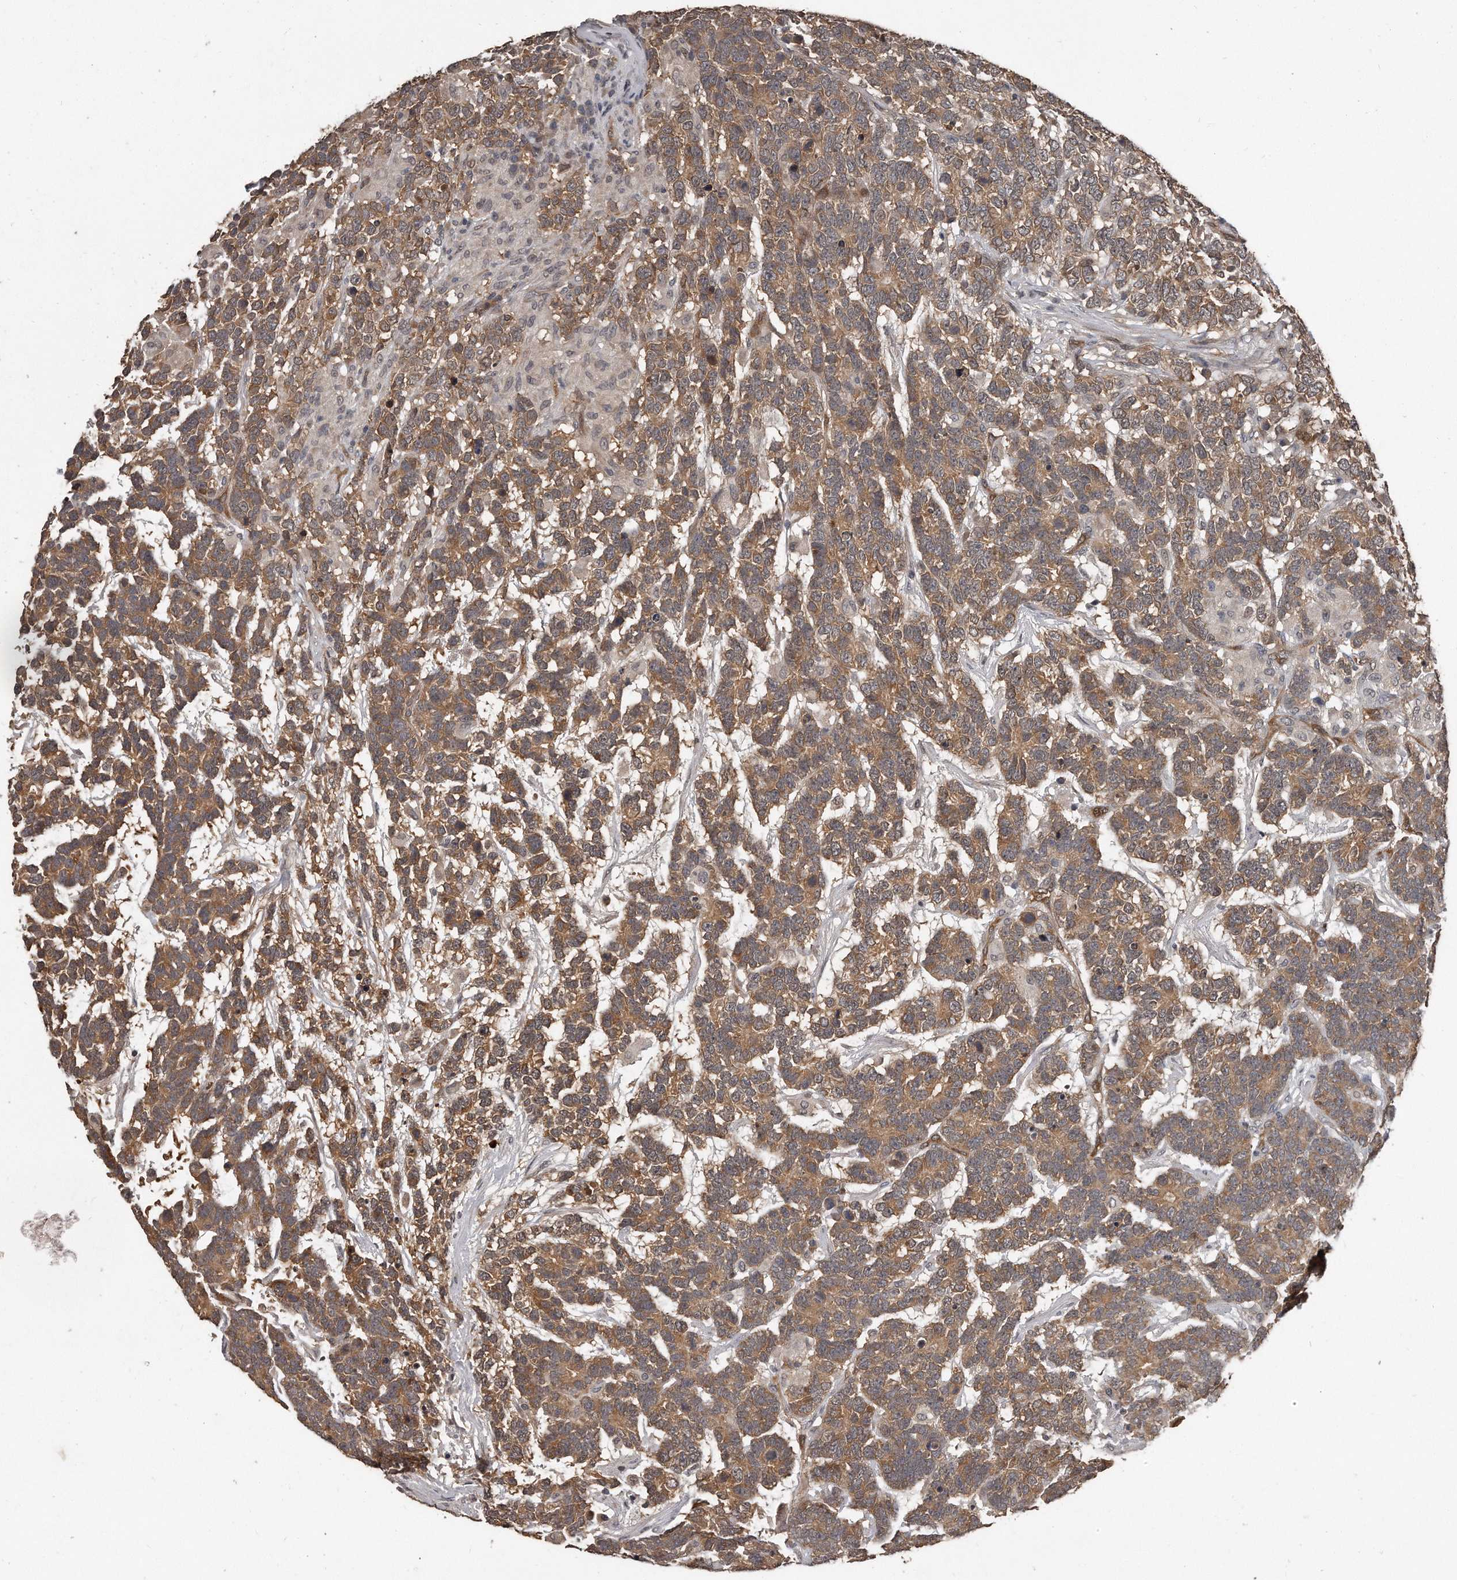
{"staining": {"intensity": "moderate", "quantity": ">75%", "location": "cytoplasmic/membranous"}, "tissue": "testis cancer", "cell_type": "Tumor cells", "image_type": "cancer", "snomed": [{"axis": "morphology", "description": "Carcinoma, Embryonal, NOS"}, {"axis": "topography", "description": "Testis"}], "caption": "Protein staining of embryonal carcinoma (testis) tissue reveals moderate cytoplasmic/membranous positivity in approximately >75% of tumor cells.", "gene": "GRB10", "patient": {"sex": "male", "age": 26}}